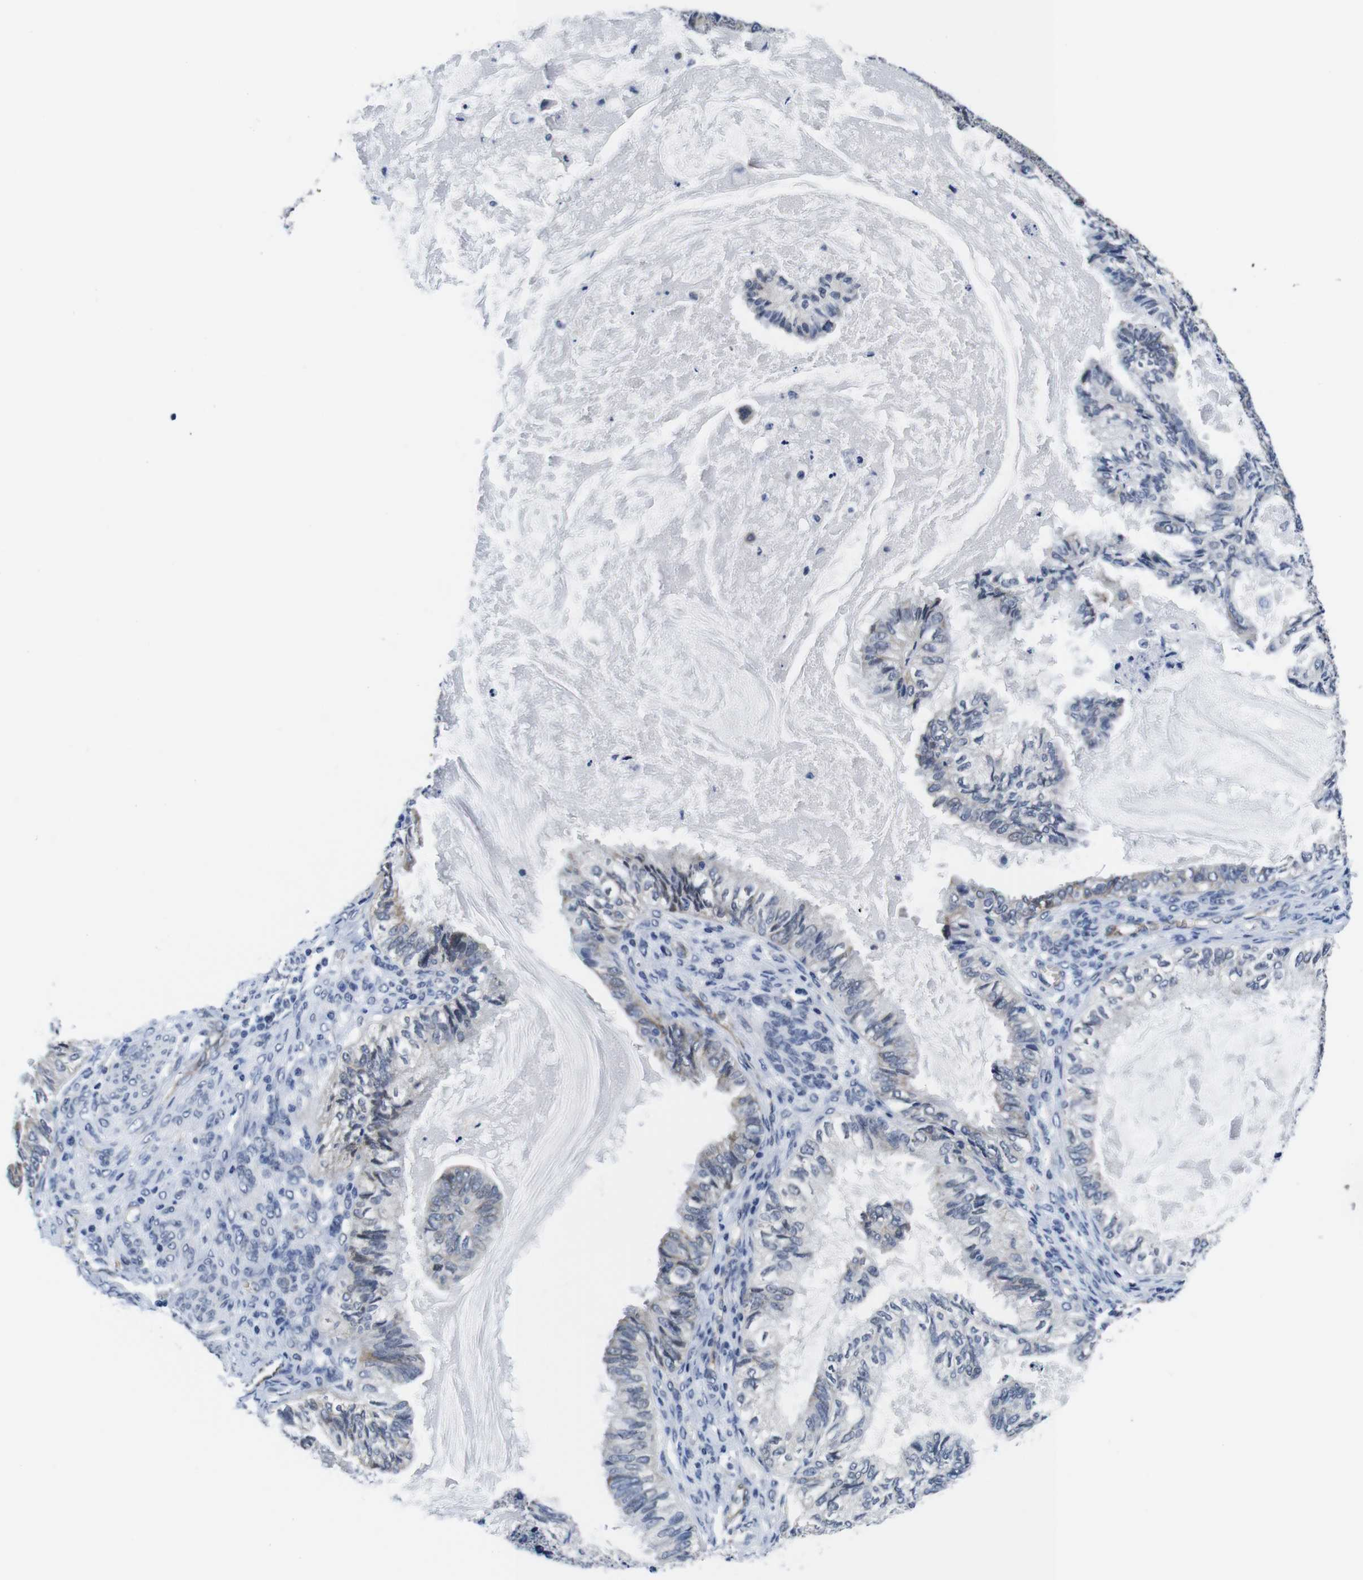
{"staining": {"intensity": "negative", "quantity": "none", "location": "none"}, "tissue": "cervical cancer", "cell_type": "Tumor cells", "image_type": "cancer", "snomed": [{"axis": "morphology", "description": "Normal tissue, NOS"}, {"axis": "morphology", "description": "Adenocarcinoma, NOS"}, {"axis": "topography", "description": "Cervix"}, {"axis": "topography", "description": "Endometrium"}], "caption": "Tumor cells are negative for protein expression in human cervical adenocarcinoma. The staining is performed using DAB brown chromogen with nuclei counter-stained in using hematoxylin.", "gene": "SOCS3", "patient": {"sex": "female", "age": 86}}